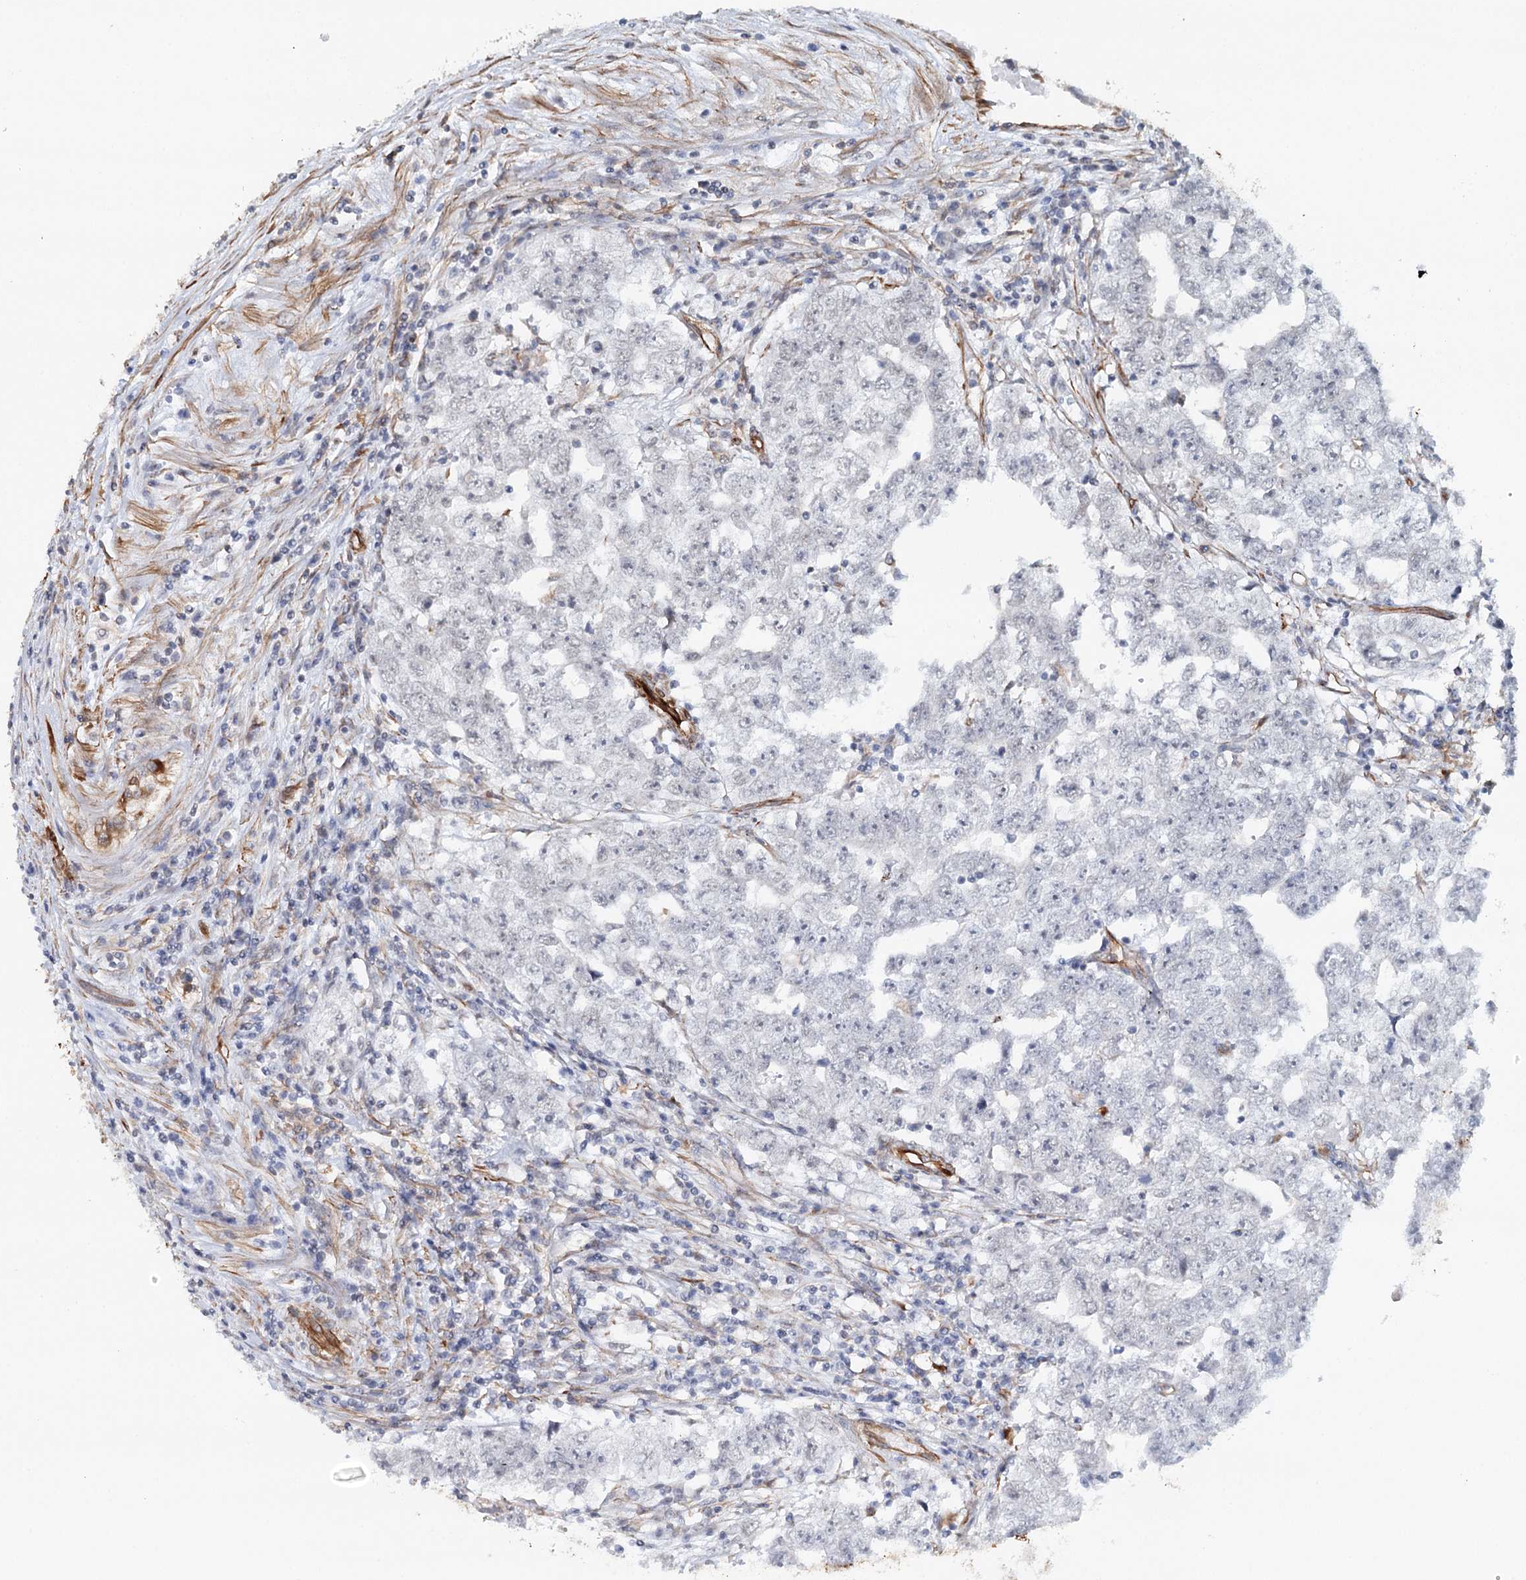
{"staining": {"intensity": "negative", "quantity": "none", "location": "none"}, "tissue": "testis cancer", "cell_type": "Tumor cells", "image_type": "cancer", "snomed": [{"axis": "morphology", "description": "Carcinoma, Embryonal, NOS"}, {"axis": "topography", "description": "Testis"}], "caption": "This is an IHC histopathology image of testis cancer. There is no expression in tumor cells.", "gene": "SYNPO", "patient": {"sex": "male", "age": 25}}